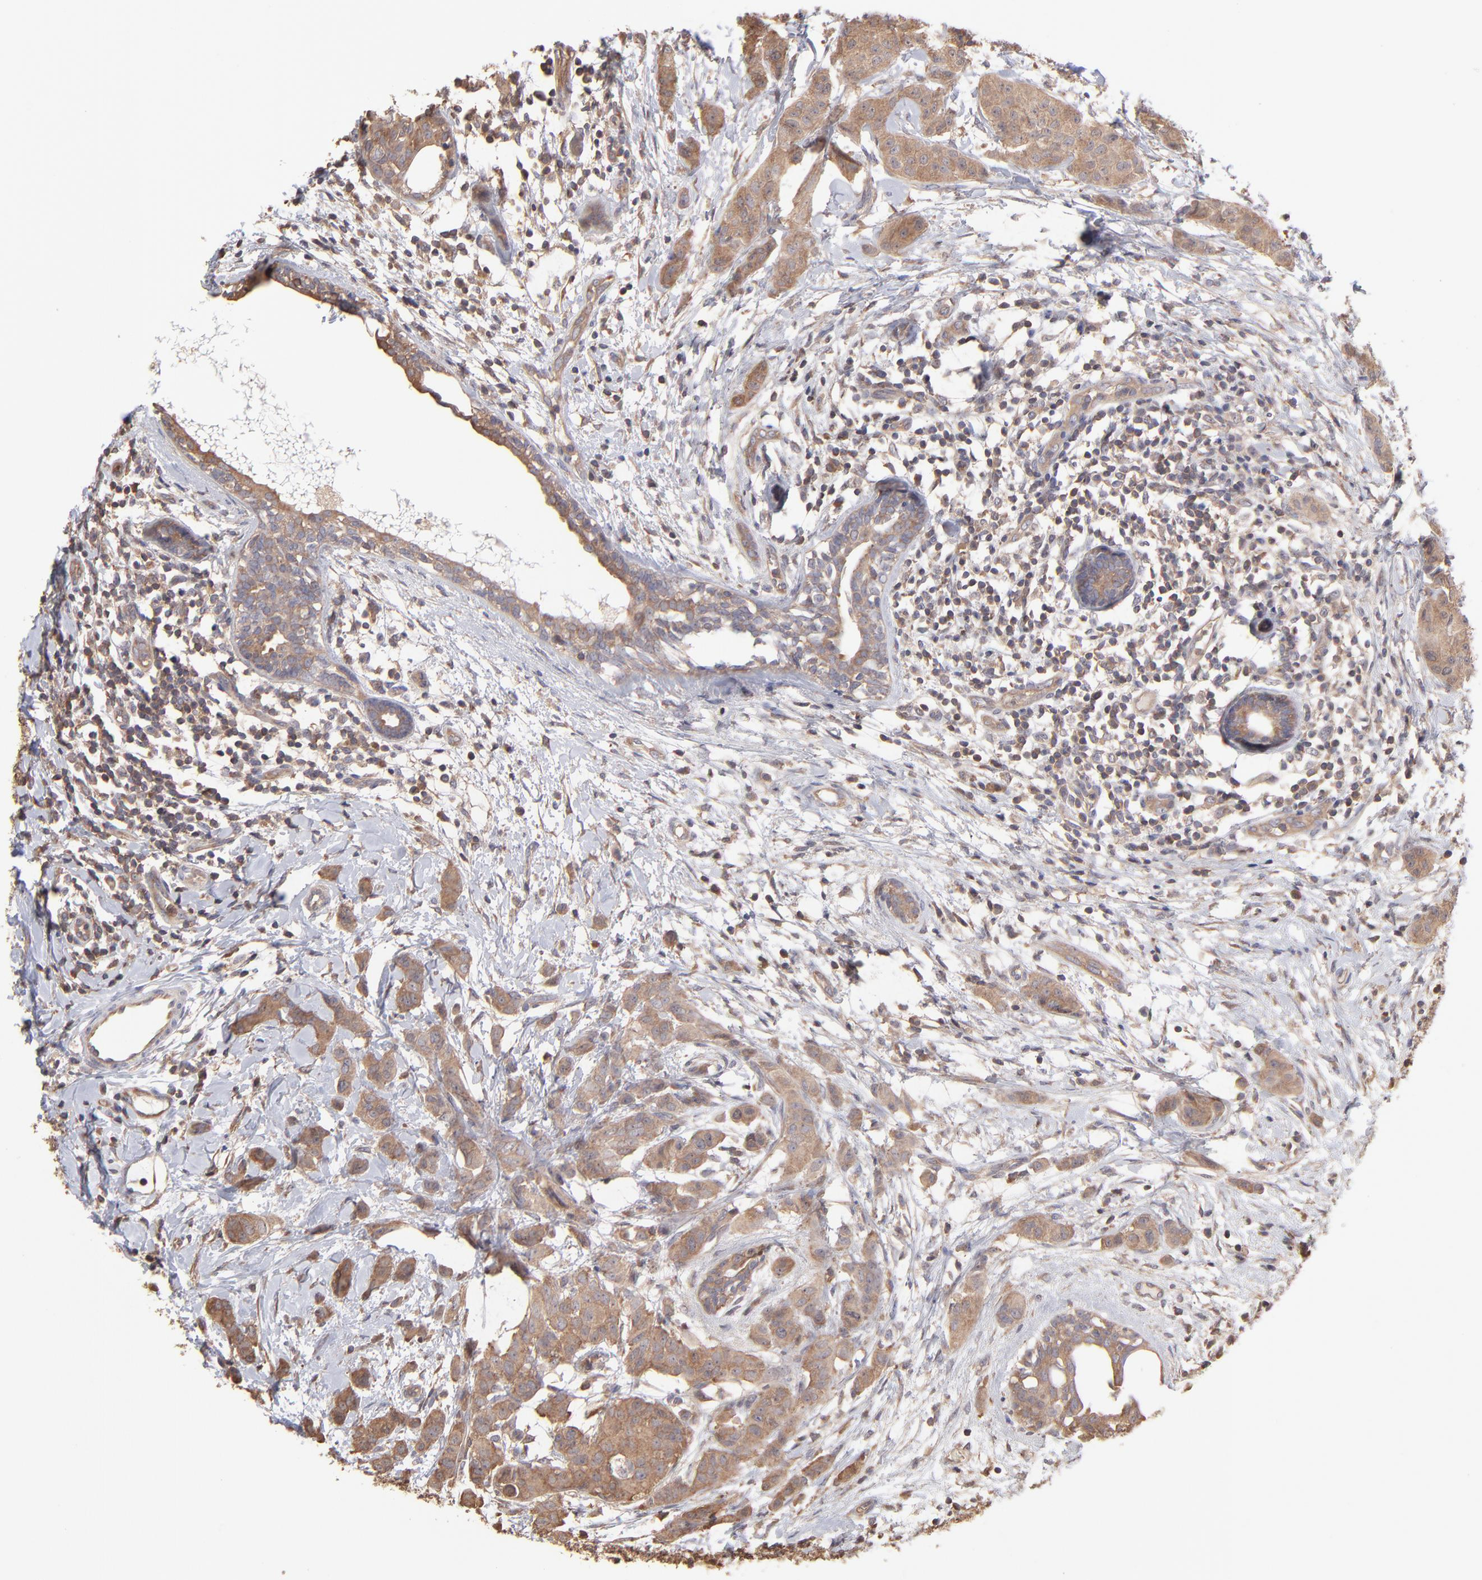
{"staining": {"intensity": "strong", "quantity": ">75%", "location": "cytoplasmic/membranous"}, "tissue": "breast cancer", "cell_type": "Tumor cells", "image_type": "cancer", "snomed": [{"axis": "morphology", "description": "Duct carcinoma"}, {"axis": "topography", "description": "Breast"}], "caption": "This photomicrograph displays breast cancer stained with IHC to label a protein in brown. The cytoplasmic/membranous of tumor cells show strong positivity for the protein. Nuclei are counter-stained blue.", "gene": "MAP2K2", "patient": {"sex": "female", "age": 40}}